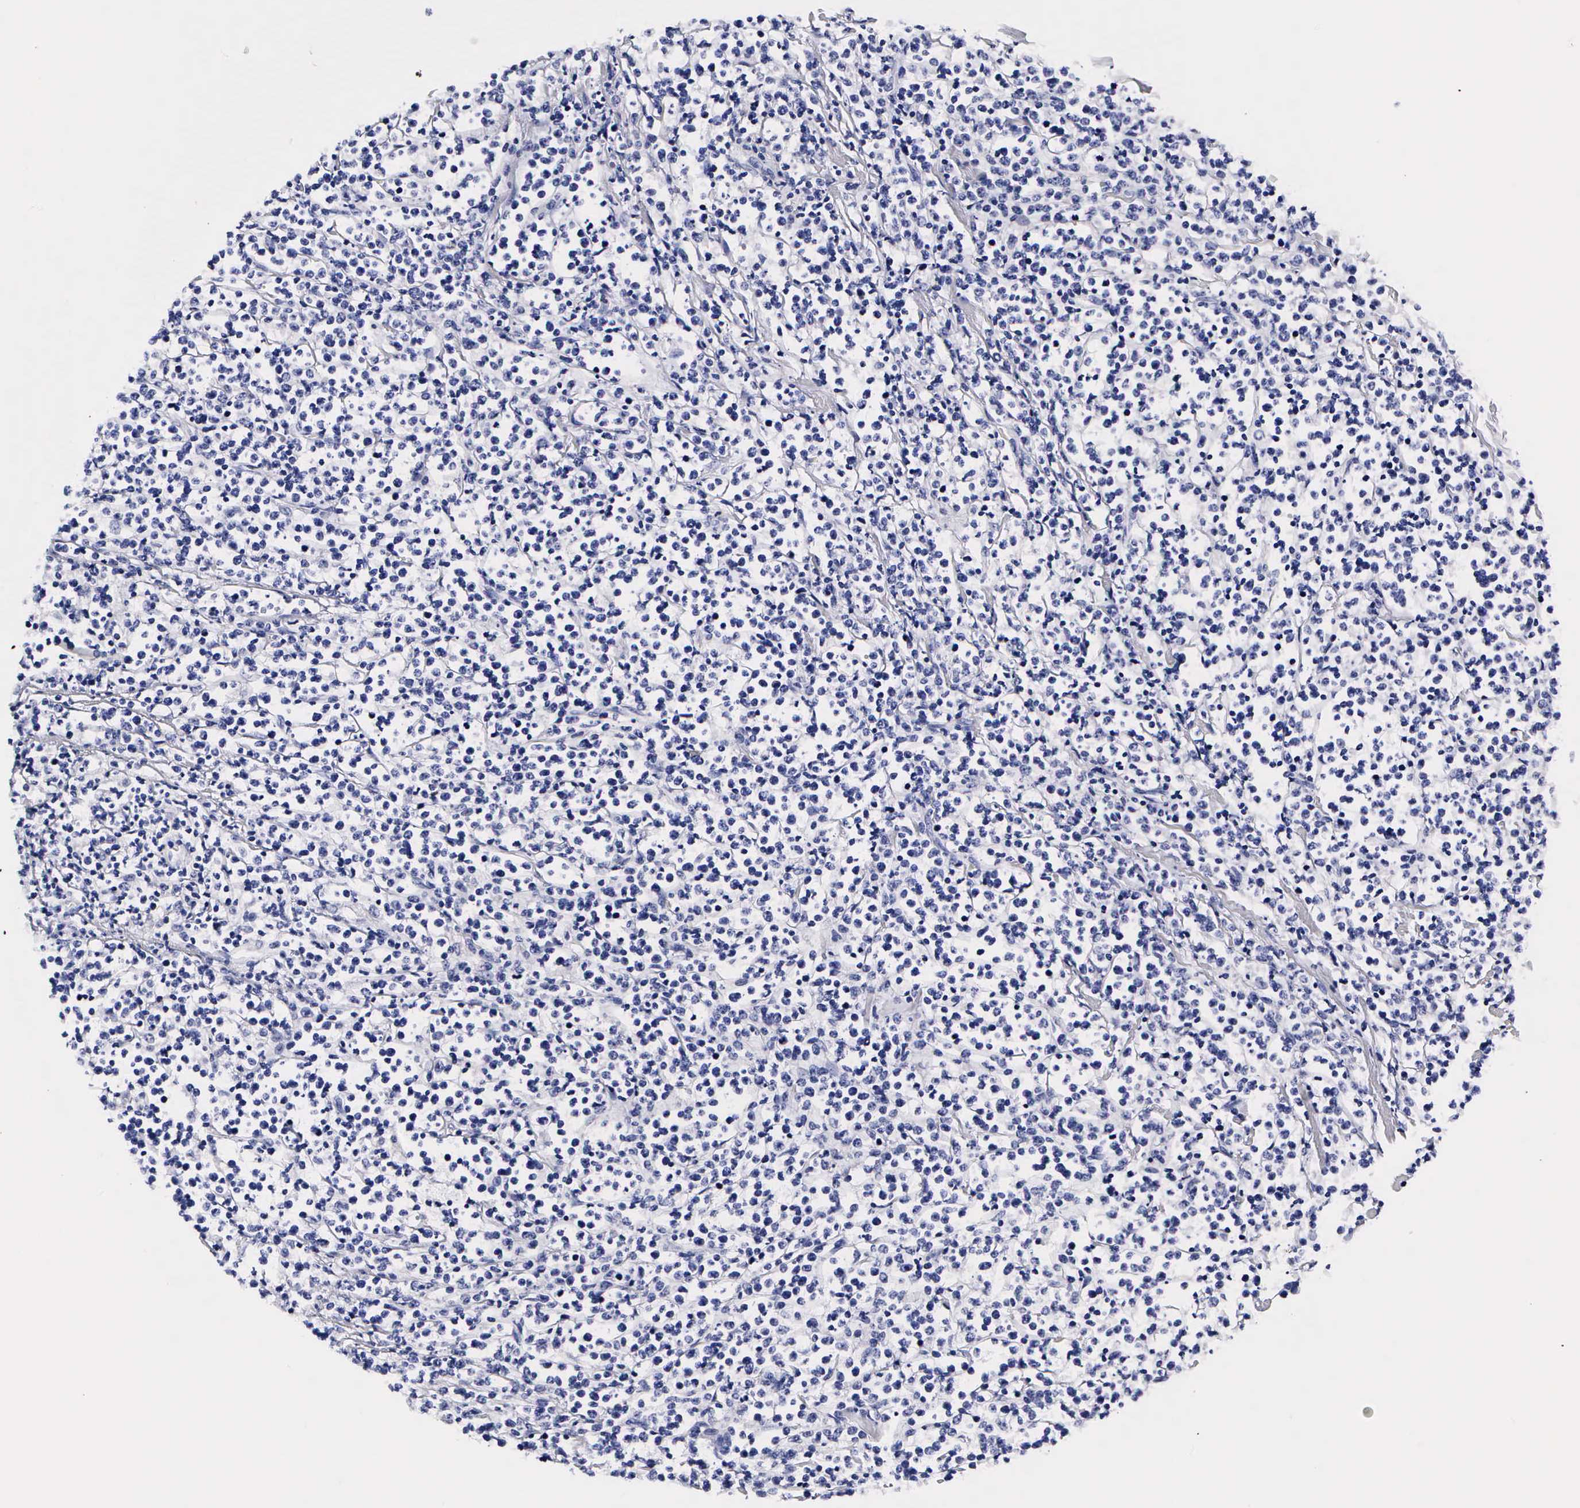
{"staining": {"intensity": "negative", "quantity": "none", "location": "none"}, "tissue": "lymphoma", "cell_type": "Tumor cells", "image_type": "cancer", "snomed": [{"axis": "morphology", "description": "Malignant lymphoma, non-Hodgkin's type, High grade"}, {"axis": "topography", "description": "Small intestine"}, {"axis": "topography", "description": "Colon"}], "caption": "An image of malignant lymphoma, non-Hodgkin's type (high-grade) stained for a protein shows no brown staining in tumor cells.", "gene": "RNASE6", "patient": {"sex": "male", "age": 8}}